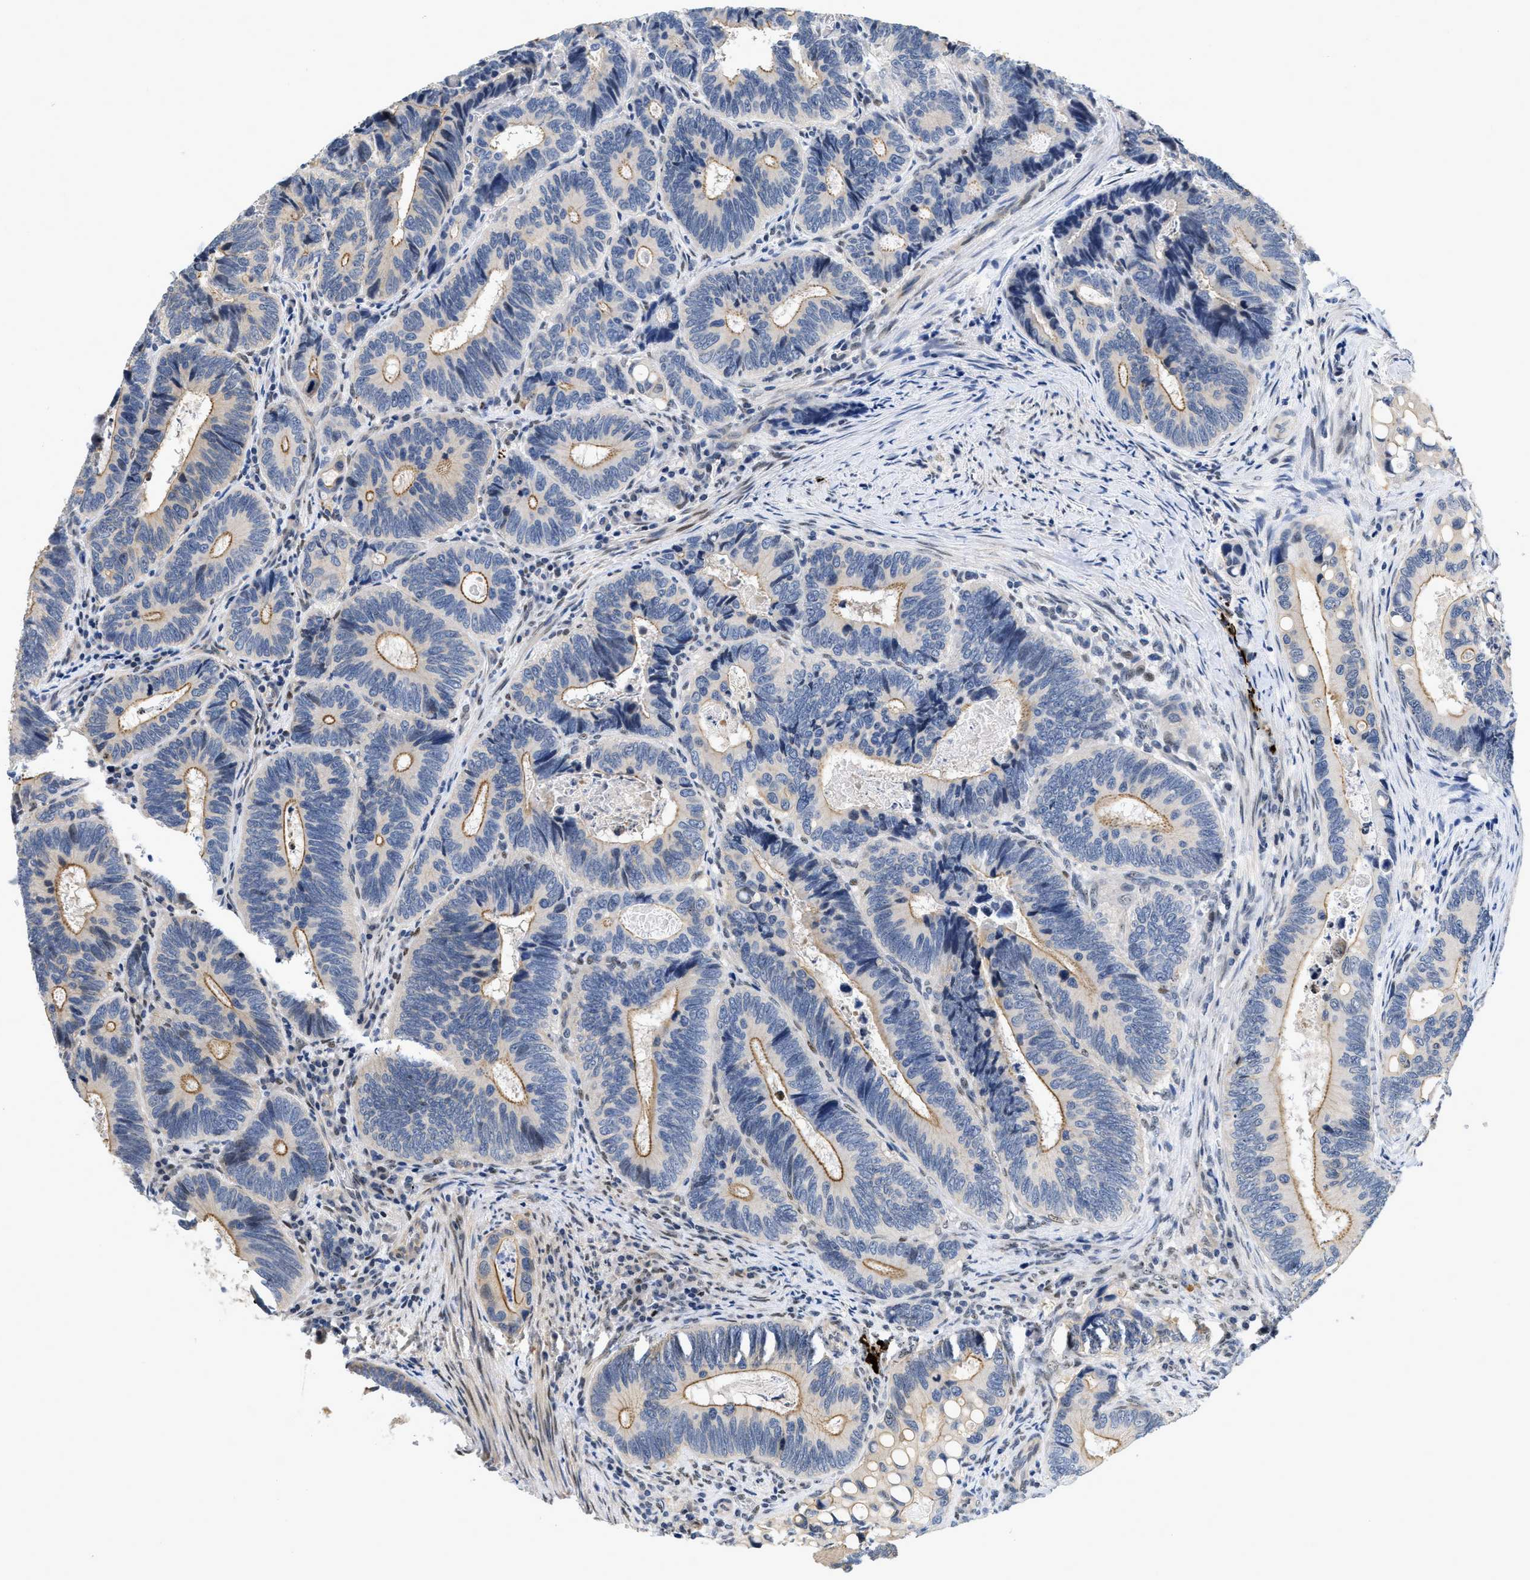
{"staining": {"intensity": "moderate", "quantity": "25%-75%", "location": "cytoplasmic/membranous"}, "tissue": "colorectal cancer", "cell_type": "Tumor cells", "image_type": "cancer", "snomed": [{"axis": "morphology", "description": "Inflammation, NOS"}, {"axis": "morphology", "description": "Adenocarcinoma, NOS"}, {"axis": "topography", "description": "Colon"}], "caption": "An immunohistochemistry (IHC) image of neoplastic tissue is shown. Protein staining in brown highlights moderate cytoplasmic/membranous positivity in colorectal adenocarcinoma within tumor cells.", "gene": "VIP", "patient": {"sex": "male", "age": 72}}